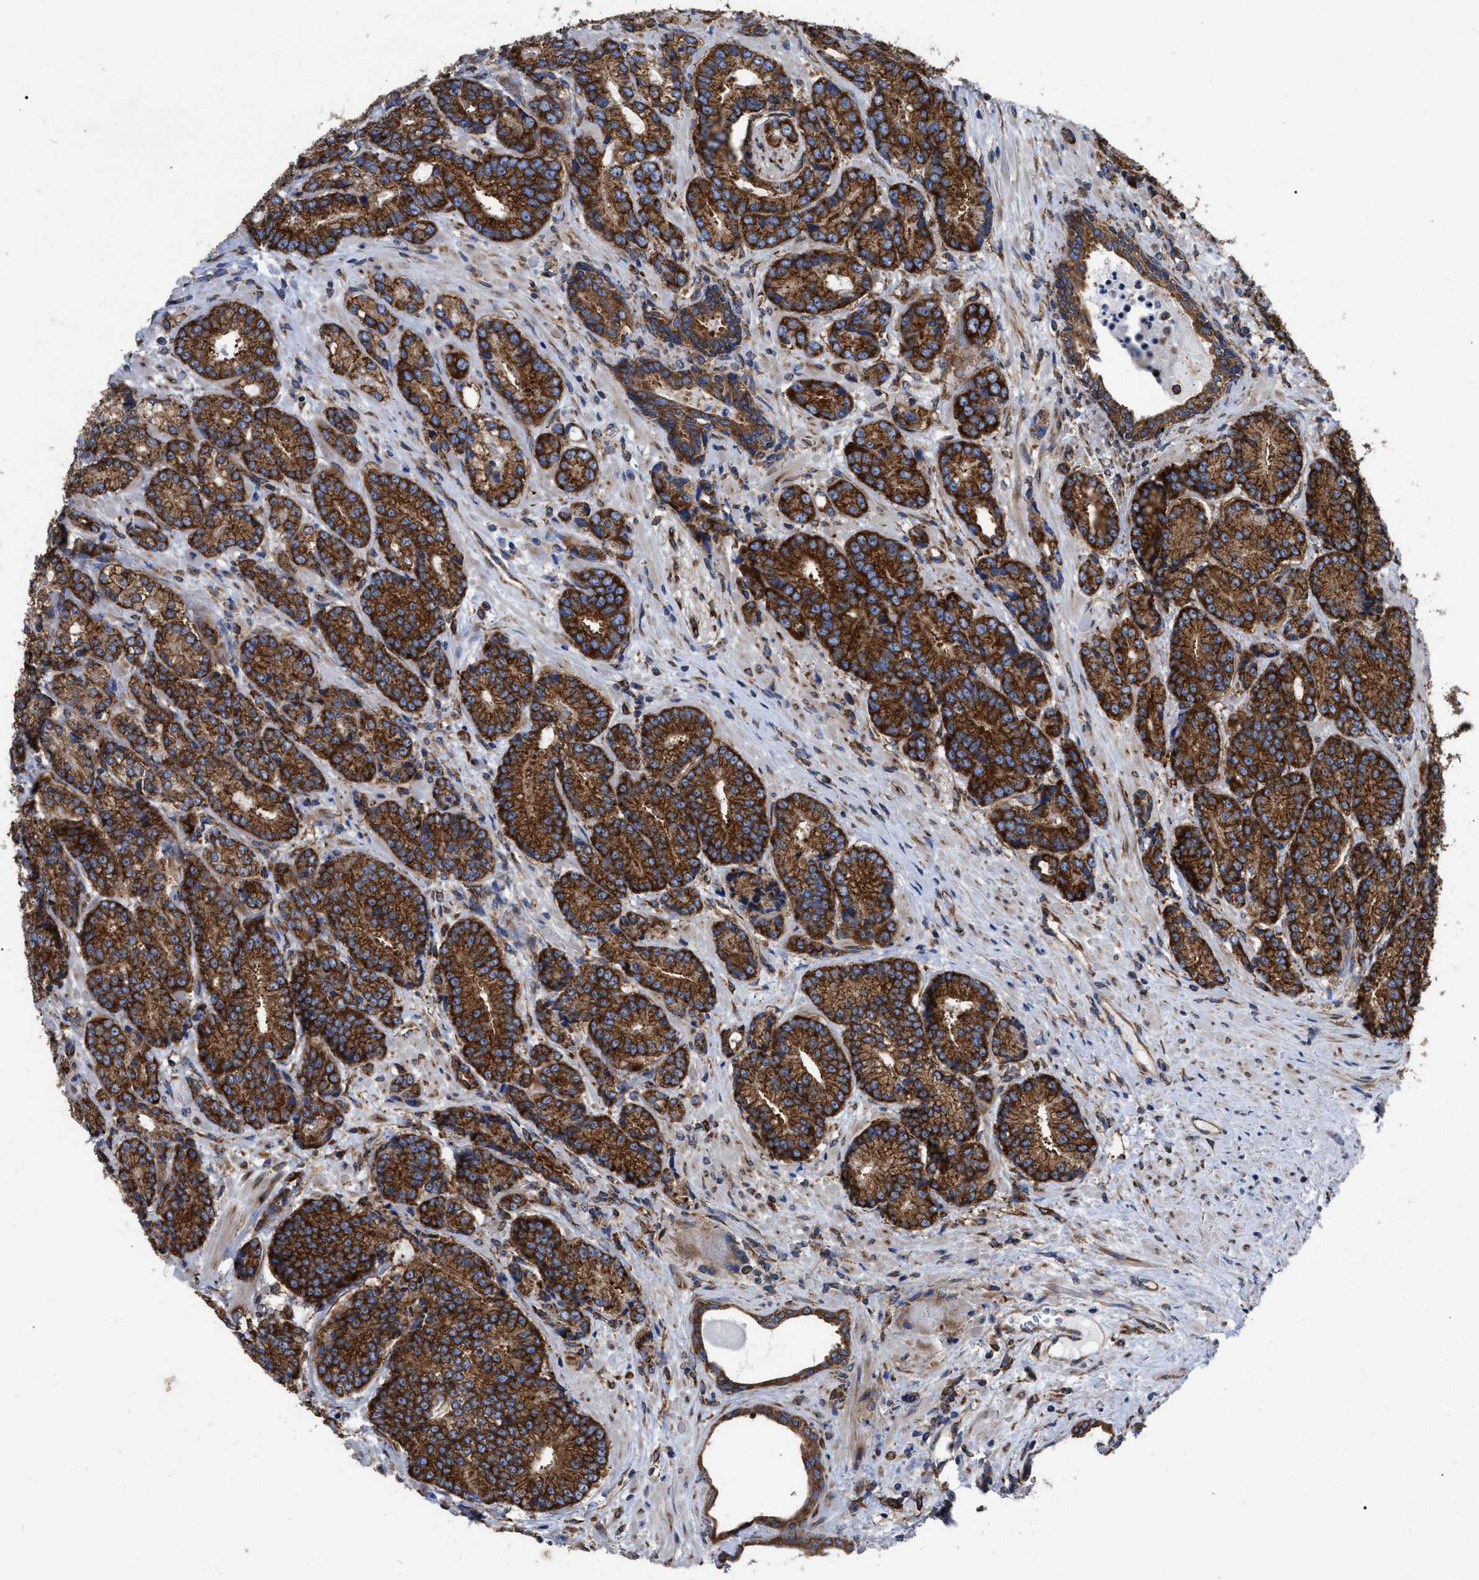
{"staining": {"intensity": "strong", "quantity": ">75%", "location": "cytoplasmic/membranous"}, "tissue": "prostate cancer", "cell_type": "Tumor cells", "image_type": "cancer", "snomed": [{"axis": "morphology", "description": "Adenocarcinoma, High grade"}, {"axis": "topography", "description": "Prostate"}], "caption": "High-grade adenocarcinoma (prostate) was stained to show a protein in brown. There is high levels of strong cytoplasmic/membranous expression in approximately >75% of tumor cells. (brown staining indicates protein expression, while blue staining denotes nuclei).", "gene": "FAM120A", "patient": {"sex": "male", "age": 61}}